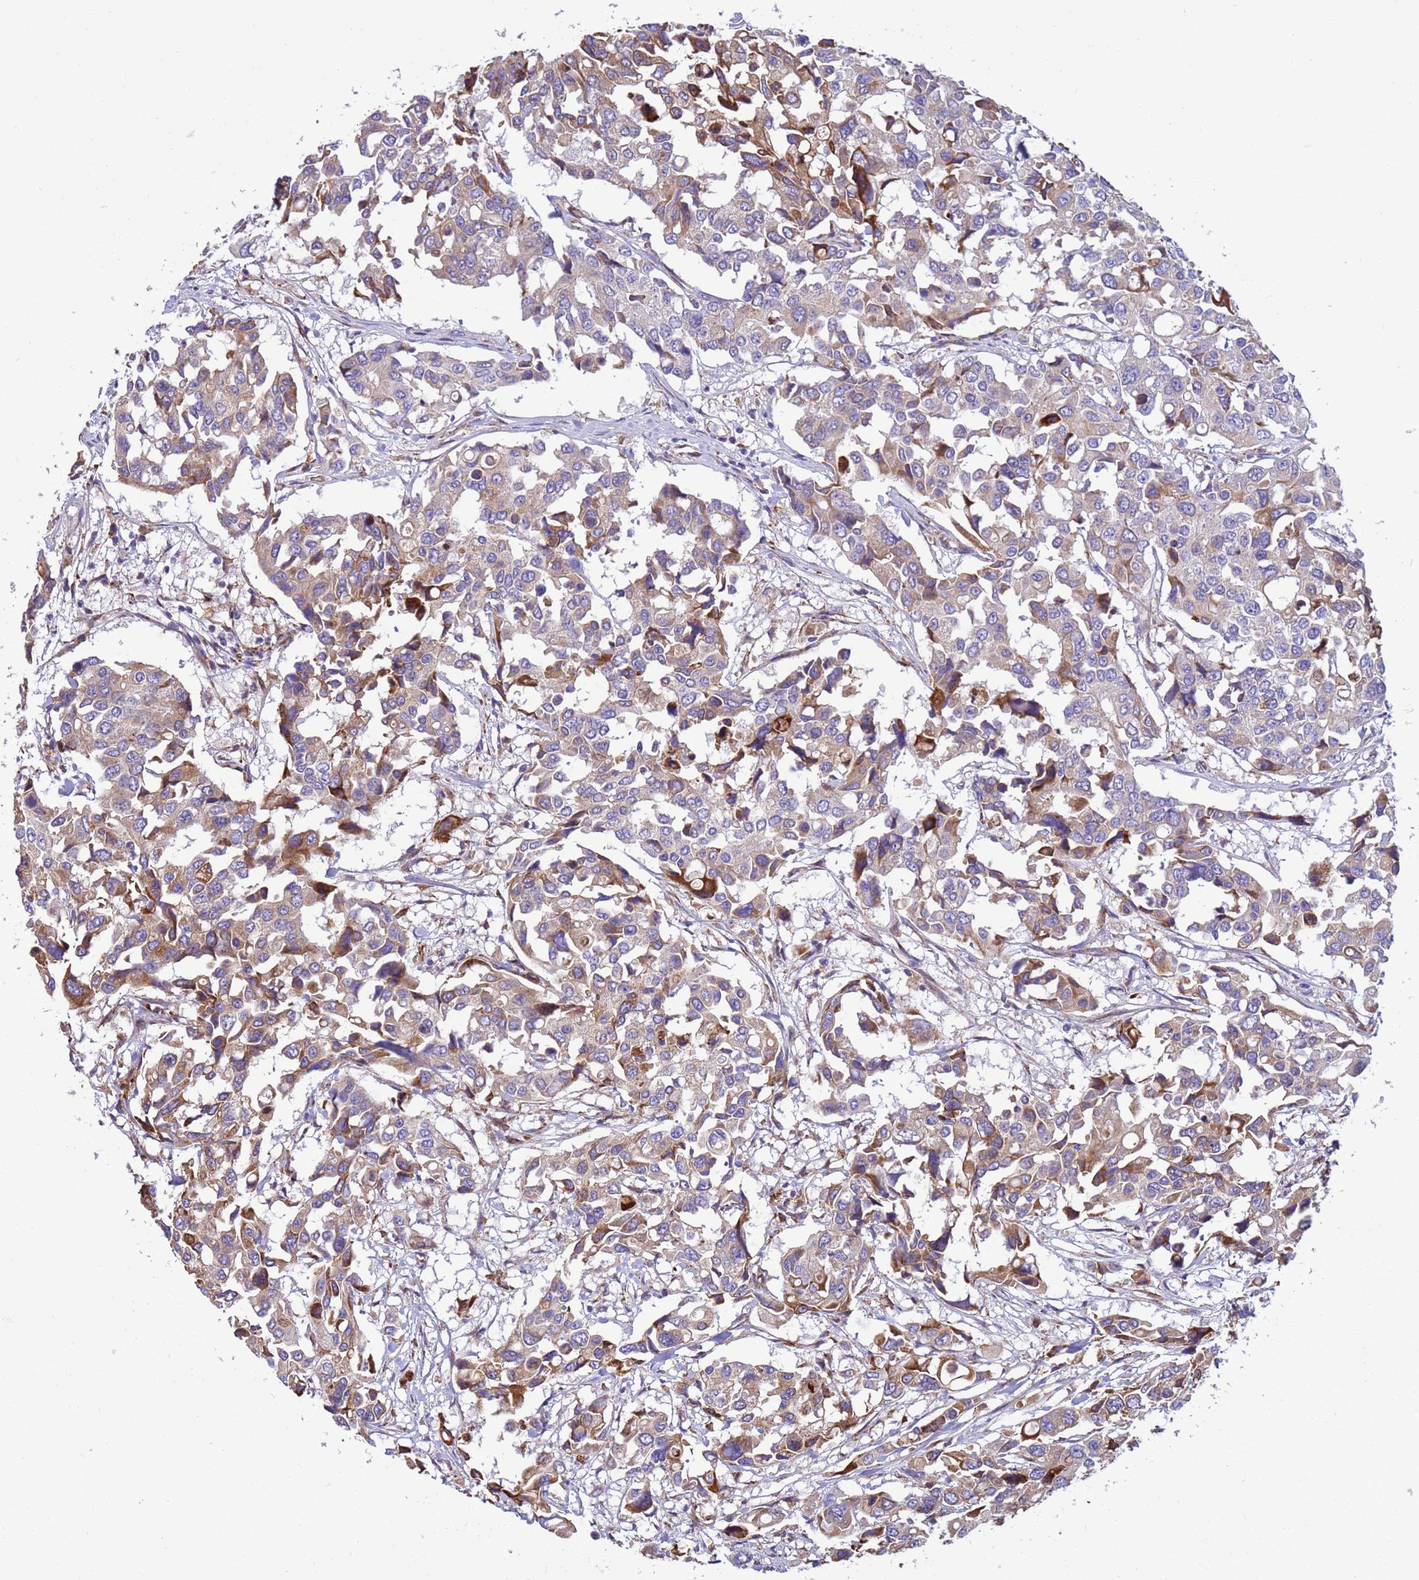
{"staining": {"intensity": "moderate", "quantity": "<25%", "location": "cytoplasmic/membranous"}, "tissue": "colorectal cancer", "cell_type": "Tumor cells", "image_type": "cancer", "snomed": [{"axis": "morphology", "description": "Adenocarcinoma, NOS"}, {"axis": "topography", "description": "Colon"}], "caption": "A brown stain shows moderate cytoplasmic/membranous expression of a protein in colorectal cancer (adenocarcinoma) tumor cells.", "gene": "THAP5", "patient": {"sex": "male", "age": 77}}